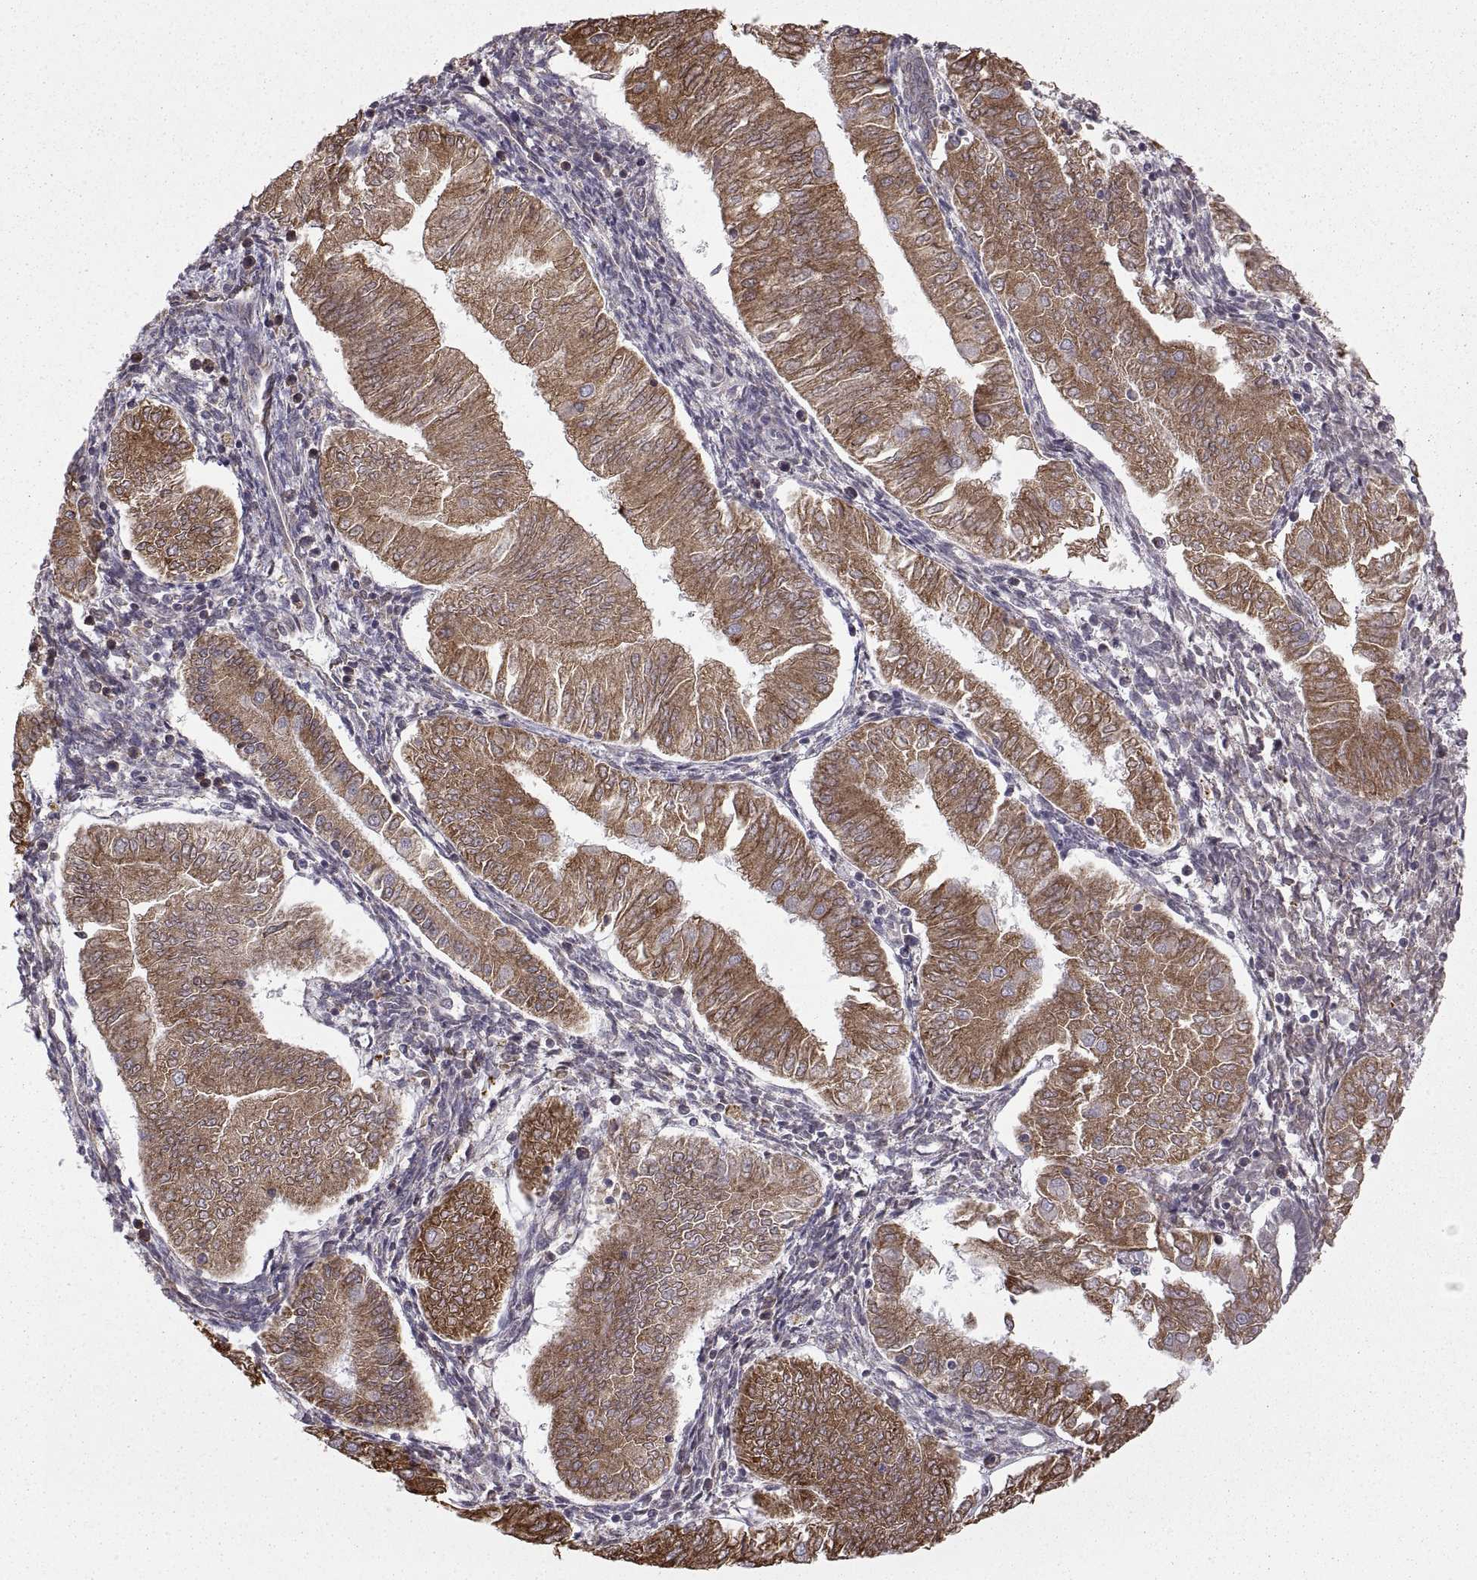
{"staining": {"intensity": "moderate", "quantity": ">75%", "location": "cytoplasmic/membranous"}, "tissue": "endometrial cancer", "cell_type": "Tumor cells", "image_type": "cancer", "snomed": [{"axis": "morphology", "description": "Adenocarcinoma, NOS"}, {"axis": "topography", "description": "Endometrium"}], "caption": "The micrograph shows a brown stain indicating the presence of a protein in the cytoplasmic/membranous of tumor cells in endometrial adenocarcinoma.", "gene": "PDIA3", "patient": {"sex": "female", "age": 53}}